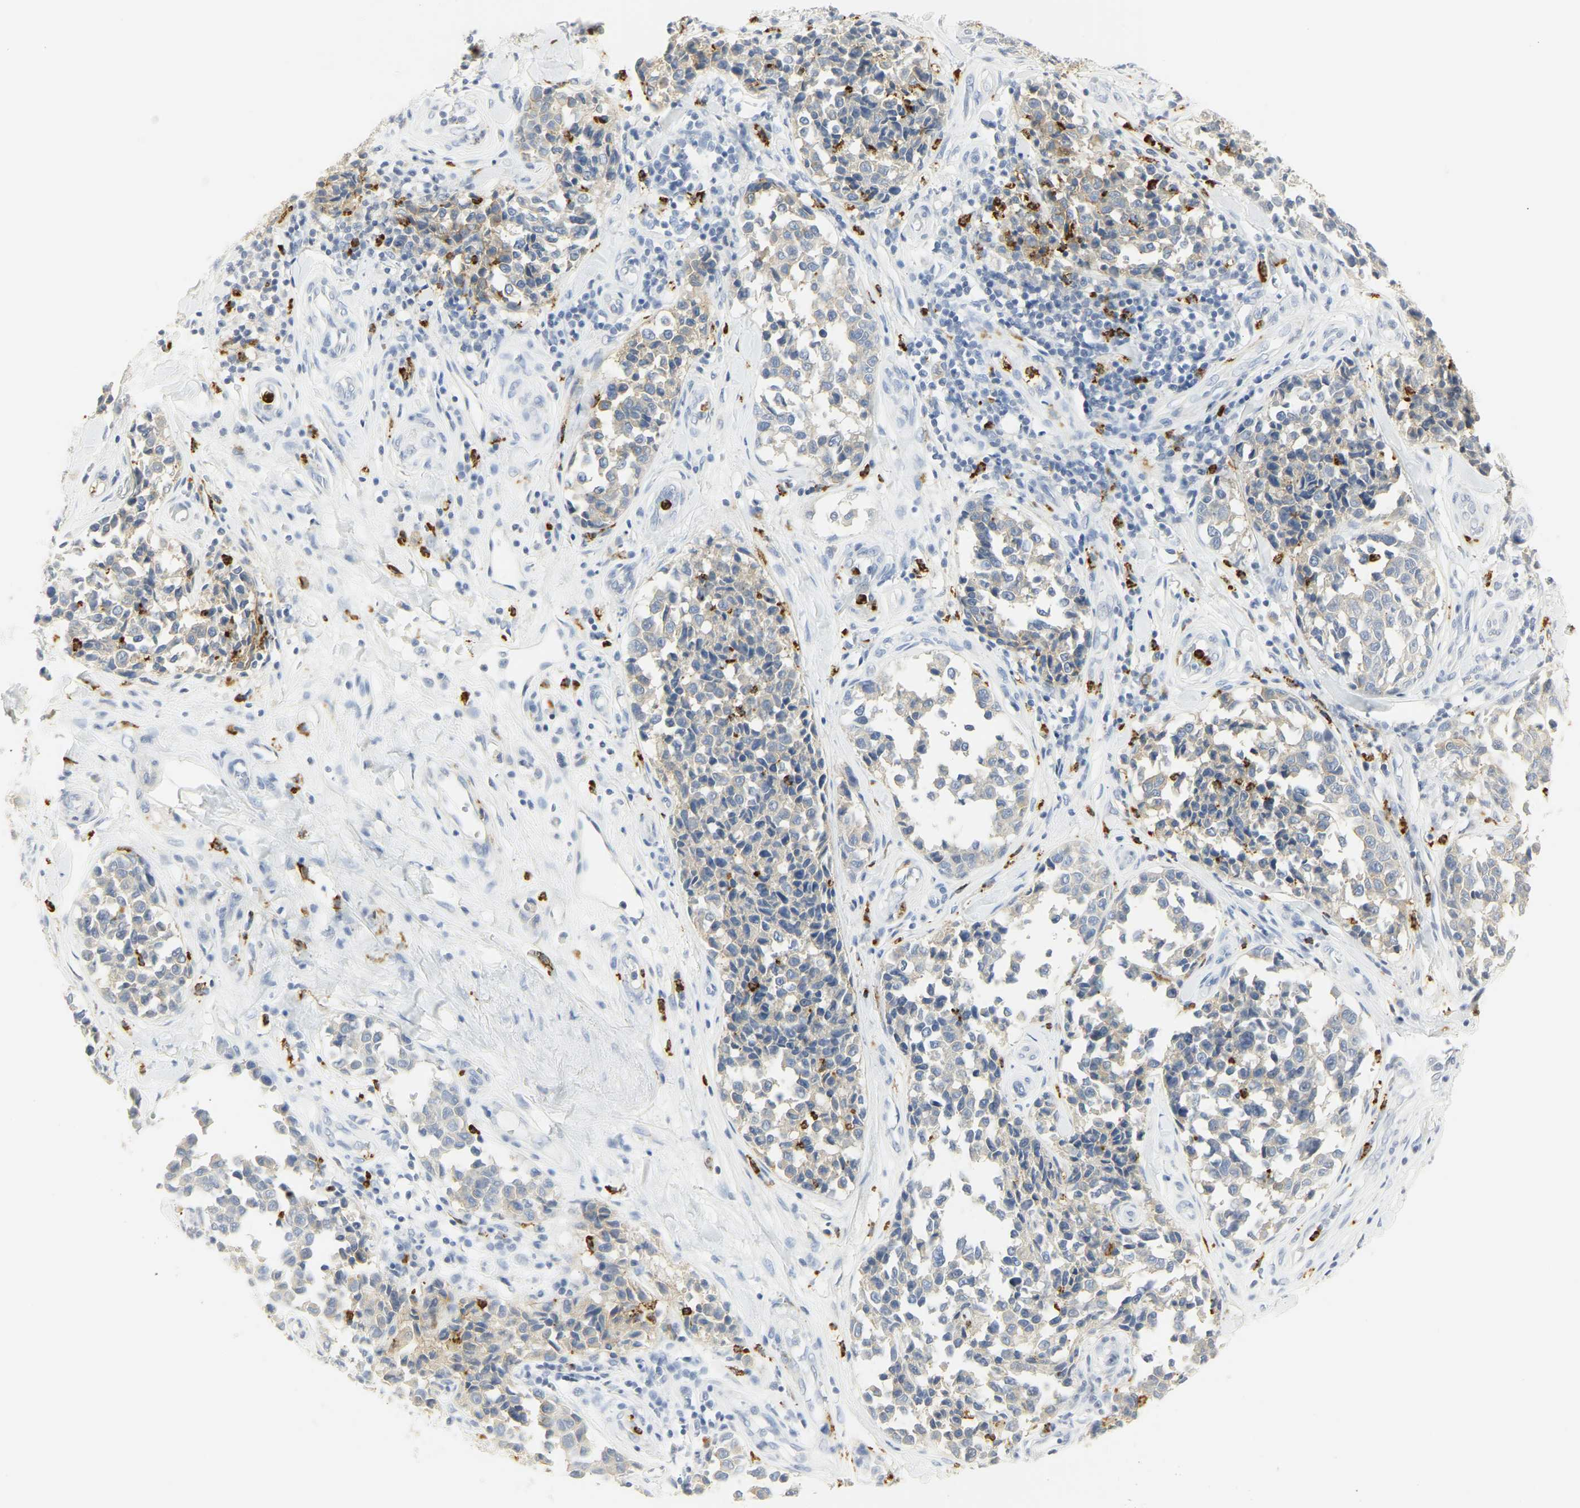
{"staining": {"intensity": "moderate", "quantity": "<25%", "location": "cytoplasmic/membranous"}, "tissue": "melanoma", "cell_type": "Tumor cells", "image_type": "cancer", "snomed": [{"axis": "morphology", "description": "Malignant melanoma, NOS"}, {"axis": "topography", "description": "Skin"}], "caption": "Protein analysis of malignant melanoma tissue exhibits moderate cytoplasmic/membranous expression in approximately <25% of tumor cells.", "gene": "CEACAM5", "patient": {"sex": "female", "age": 64}}